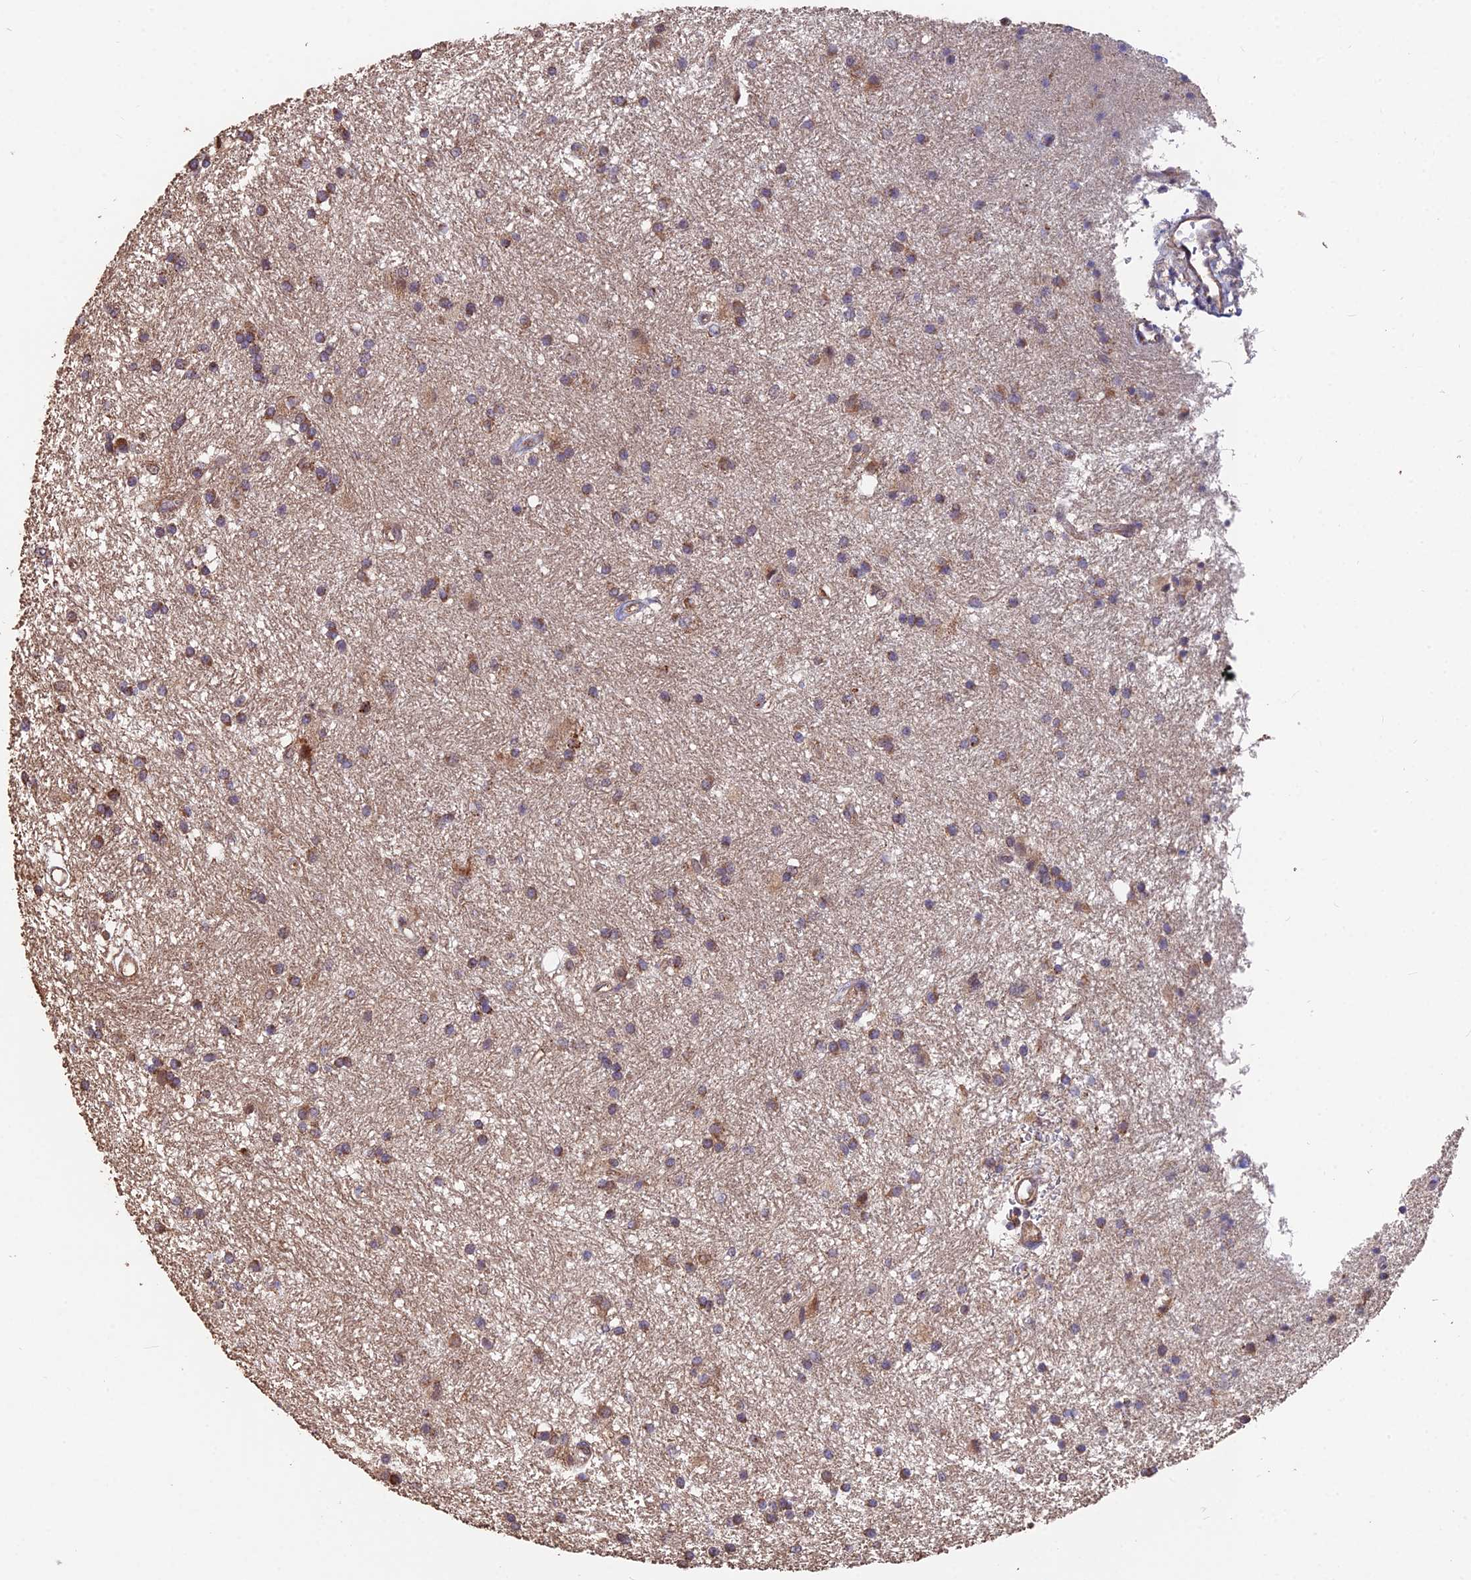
{"staining": {"intensity": "moderate", "quantity": "25%-75%", "location": "cytoplasmic/membranous"}, "tissue": "glioma", "cell_type": "Tumor cells", "image_type": "cancer", "snomed": [{"axis": "morphology", "description": "Glioma, malignant, High grade"}, {"axis": "topography", "description": "Brain"}], "caption": "Immunohistochemical staining of human malignant glioma (high-grade) shows moderate cytoplasmic/membranous protein staining in about 25%-75% of tumor cells.", "gene": "IFT22", "patient": {"sex": "male", "age": 77}}